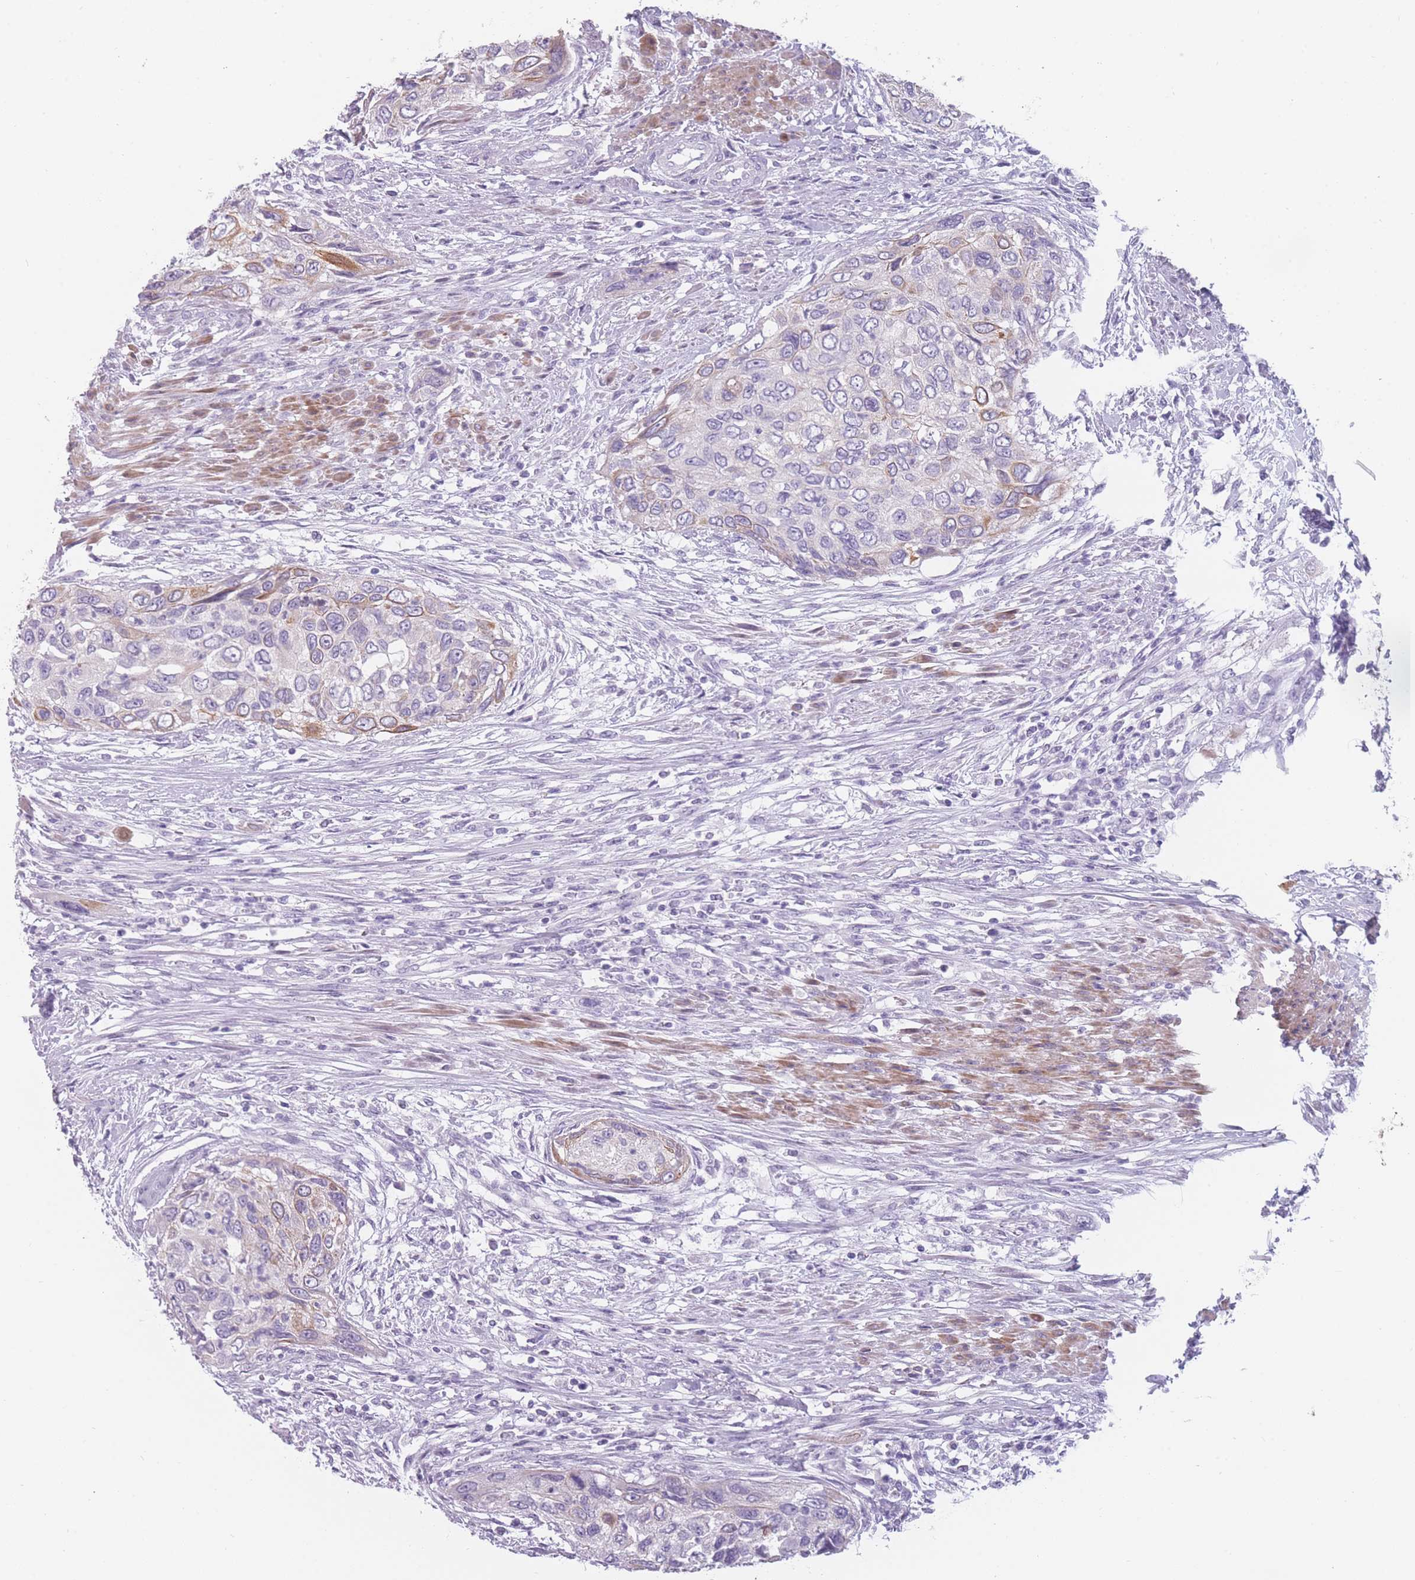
{"staining": {"intensity": "moderate", "quantity": "<25%", "location": "cytoplasmic/membranous"}, "tissue": "urothelial cancer", "cell_type": "Tumor cells", "image_type": "cancer", "snomed": [{"axis": "morphology", "description": "Urothelial carcinoma, High grade"}, {"axis": "topography", "description": "Urinary bladder"}], "caption": "Human urothelial cancer stained with a brown dye displays moderate cytoplasmic/membranous positive expression in about <25% of tumor cells.", "gene": "PPFIA3", "patient": {"sex": "female", "age": 60}}